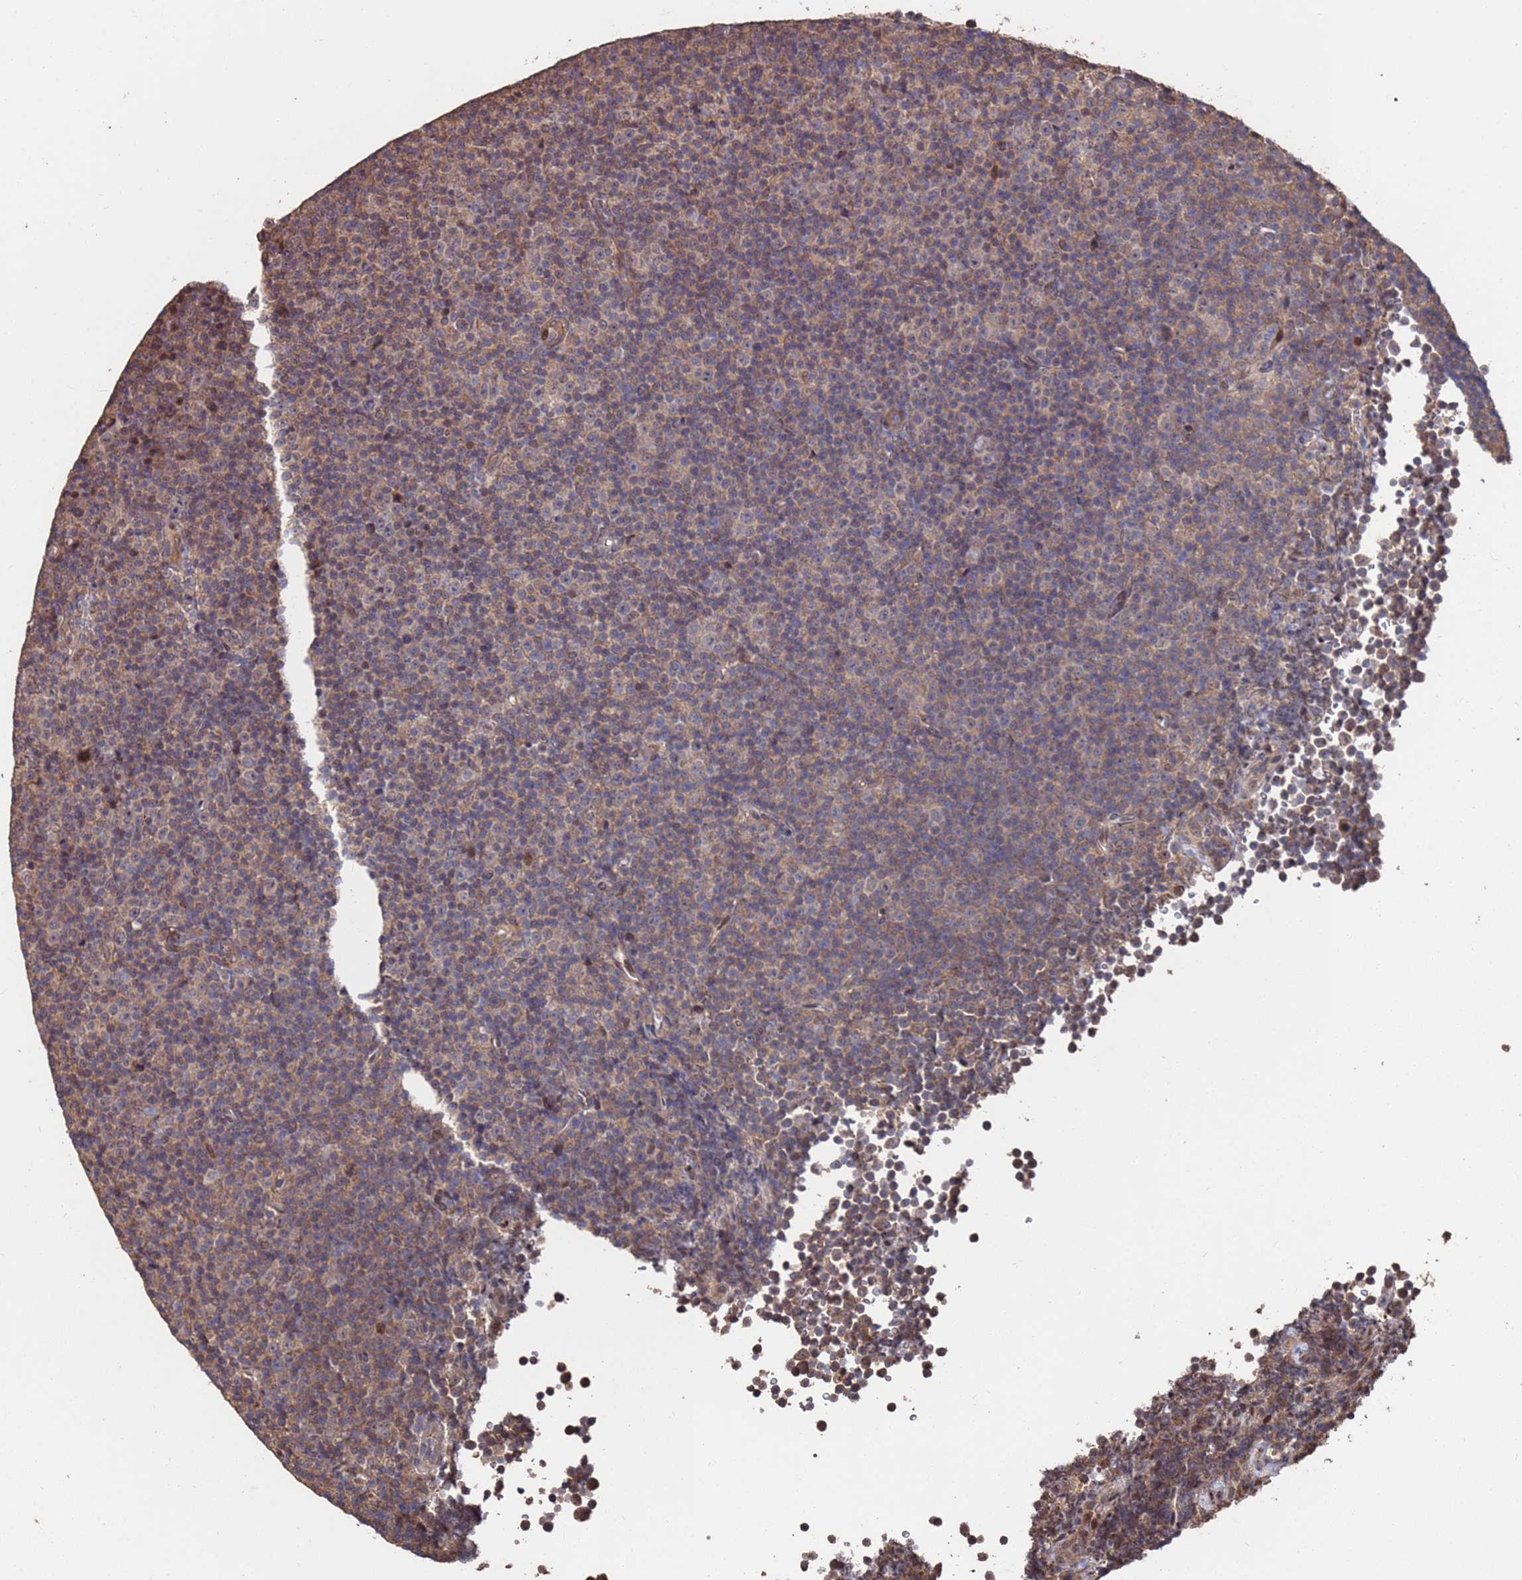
{"staining": {"intensity": "weak", "quantity": "<25%", "location": "cytoplasmic/membranous"}, "tissue": "lymphoma", "cell_type": "Tumor cells", "image_type": "cancer", "snomed": [{"axis": "morphology", "description": "Malignant lymphoma, non-Hodgkin's type, Low grade"}, {"axis": "topography", "description": "Lymph node"}], "caption": "IHC histopathology image of human lymphoma stained for a protein (brown), which shows no expression in tumor cells.", "gene": "PRR7", "patient": {"sex": "female", "age": 67}}